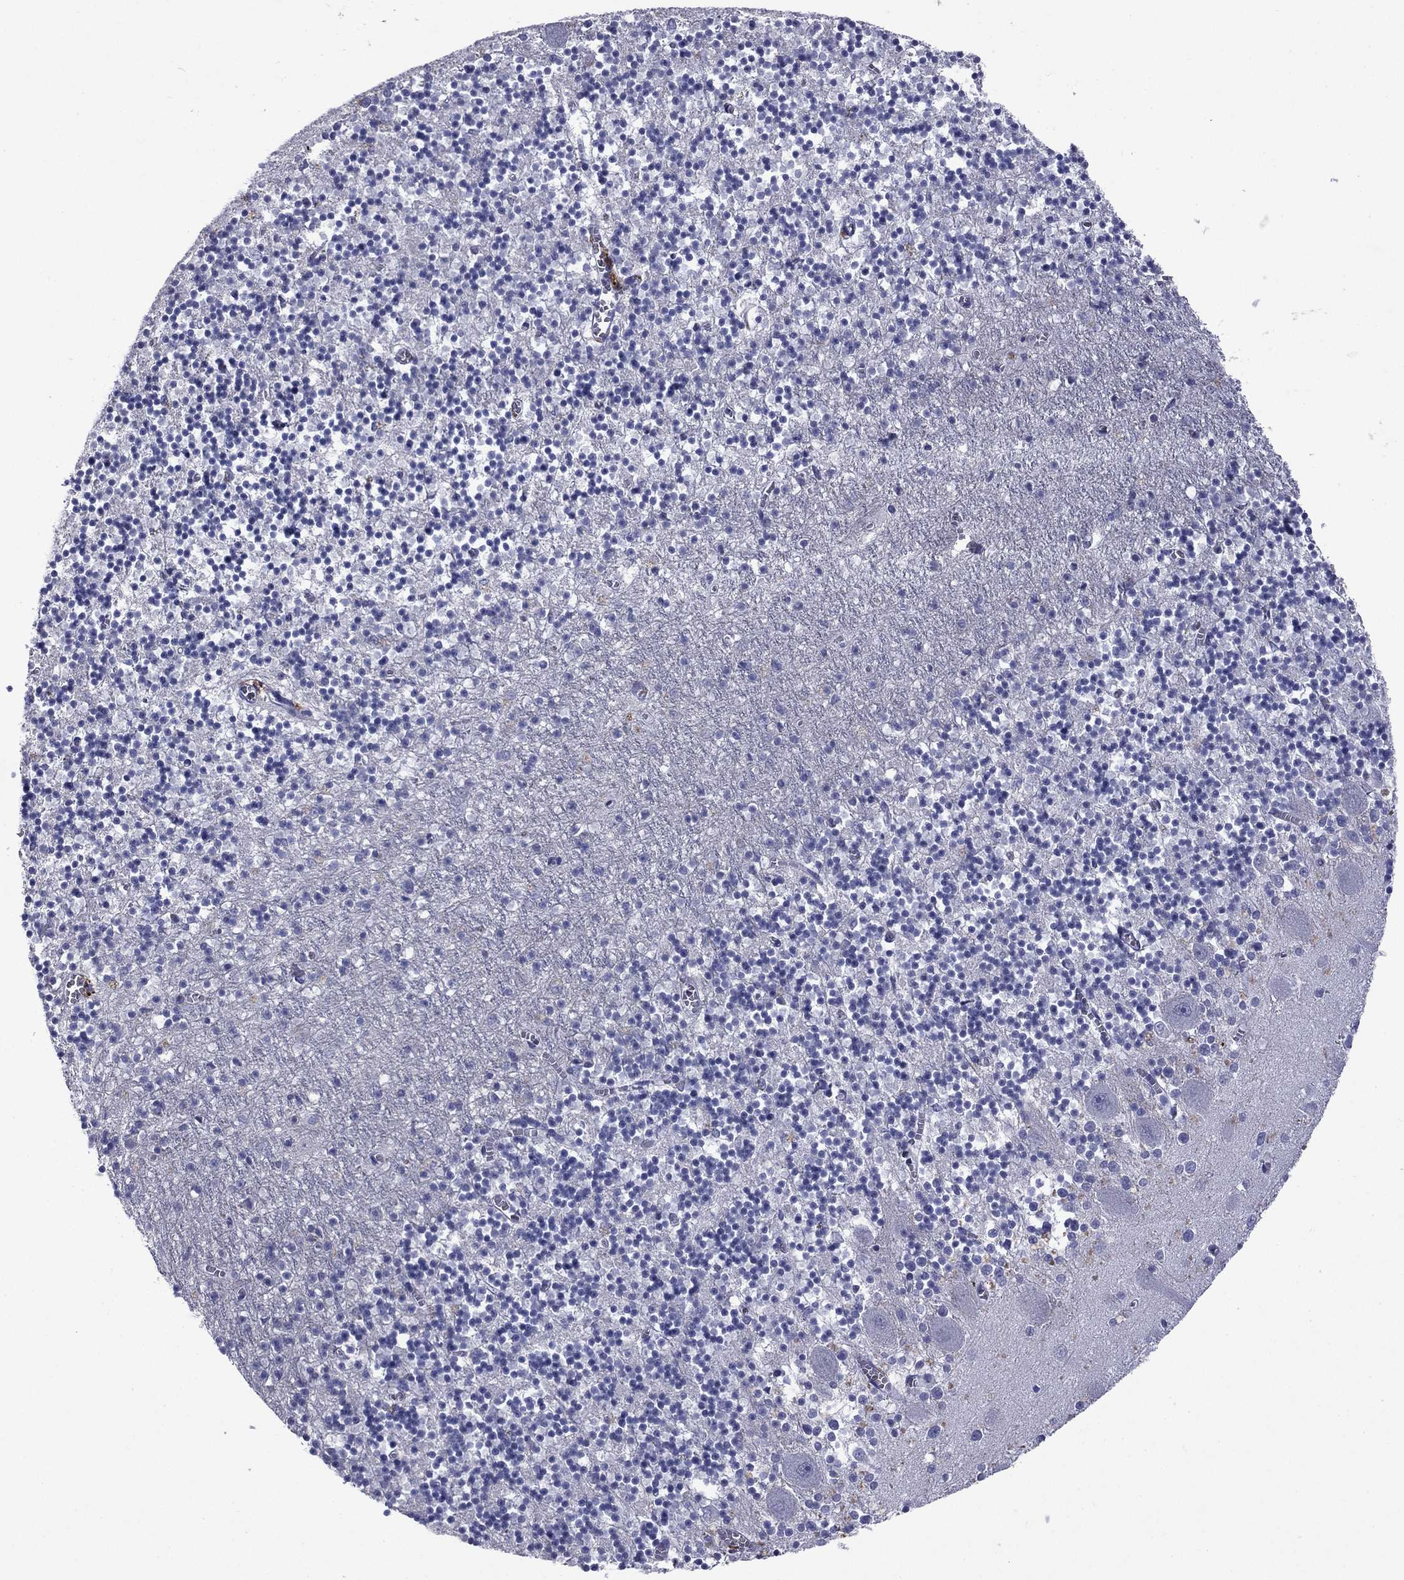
{"staining": {"intensity": "negative", "quantity": "none", "location": "none"}, "tissue": "cerebellum", "cell_type": "Cells in granular layer", "image_type": "normal", "snomed": [{"axis": "morphology", "description": "Normal tissue, NOS"}, {"axis": "topography", "description": "Cerebellum"}], "caption": "DAB (3,3'-diaminobenzidine) immunohistochemical staining of normal human cerebellum demonstrates no significant staining in cells in granular layer. (DAB immunohistochemistry visualized using brightfield microscopy, high magnification).", "gene": "CFAP119", "patient": {"sex": "female", "age": 64}}